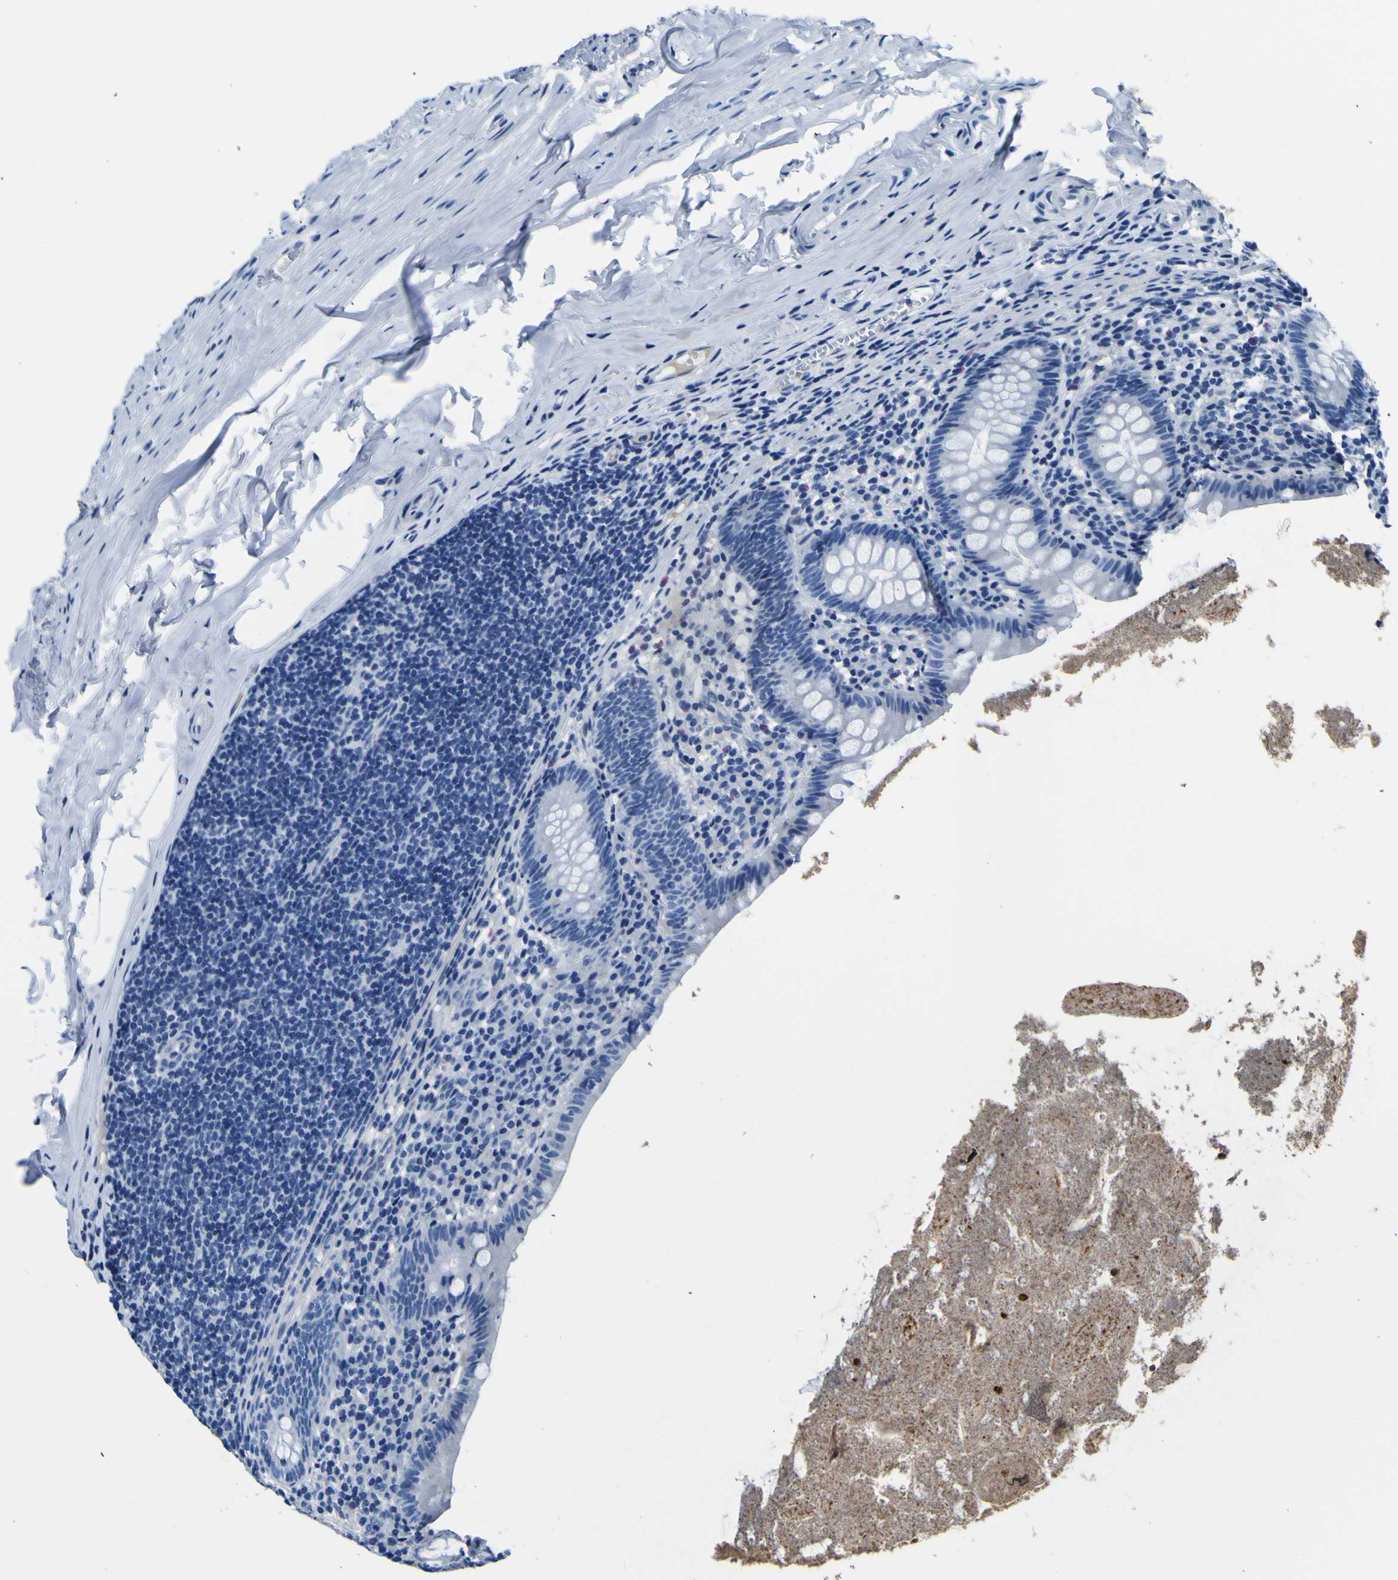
{"staining": {"intensity": "negative", "quantity": "none", "location": "none"}, "tissue": "appendix", "cell_type": "Glandular cells", "image_type": "normal", "snomed": [{"axis": "morphology", "description": "Normal tissue, NOS"}, {"axis": "topography", "description": "Appendix"}], "caption": "Glandular cells show no significant protein staining in unremarkable appendix. (IHC, brightfield microscopy, high magnification).", "gene": "ADGRA2", "patient": {"sex": "male", "age": 52}}